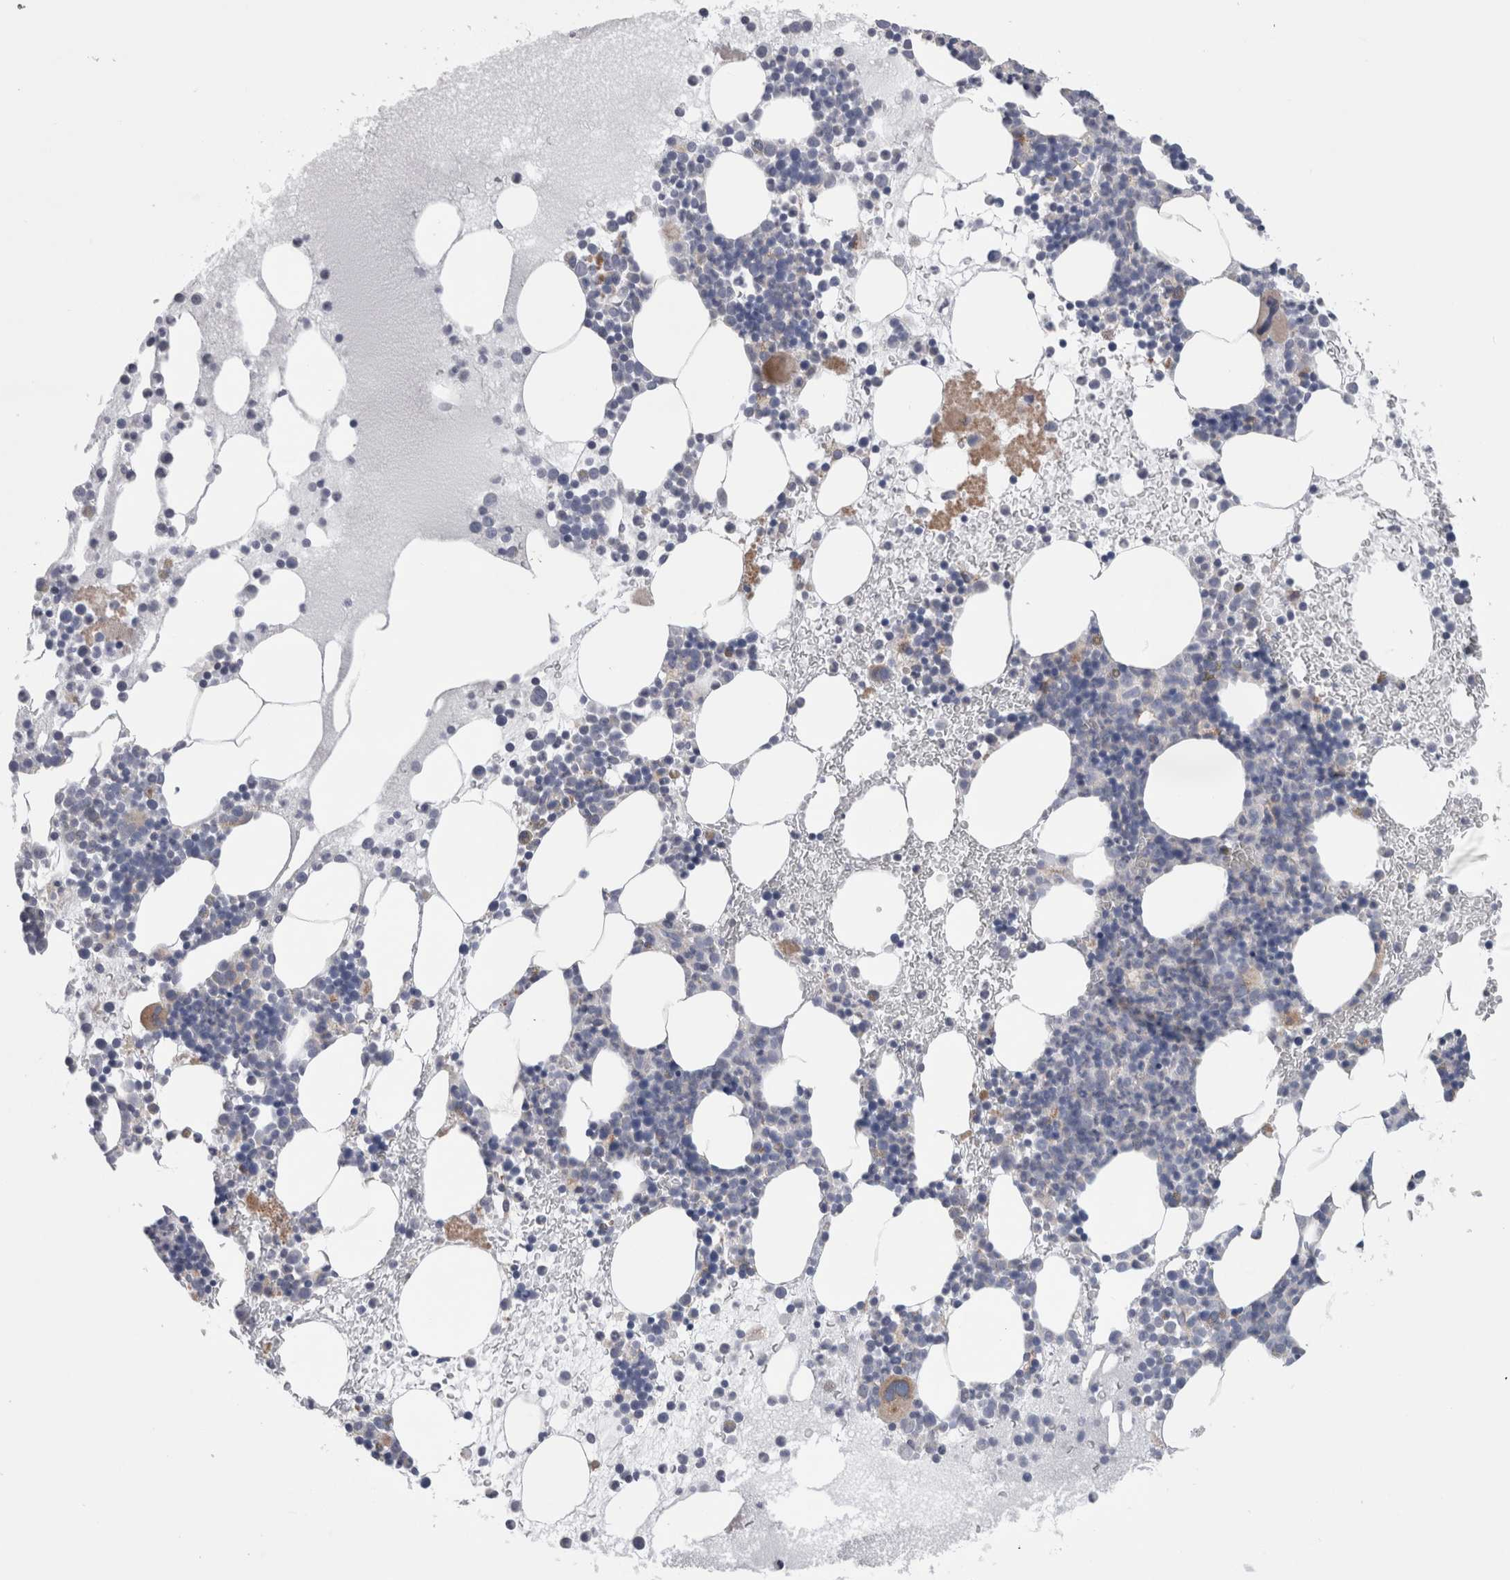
{"staining": {"intensity": "weak", "quantity": "<25%", "location": "cytoplasmic/membranous"}, "tissue": "bone marrow", "cell_type": "Hematopoietic cells", "image_type": "normal", "snomed": [{"axis": "morphology", "description": "Normal tissue, NOS"}, {"axis": "morphology", "description": "Inflammation, NOS"}, {"axis": "topography", "description": "Bone marrow"}], "caption": "DAB (3,3'-diaminobenzidine) immunohistochemical staining of unremarkable bone marrow exhibits no significant positivity in hematopoietic cells.", "gene": "GDAP1", "patient": {"sex": "female", "age": 45}}